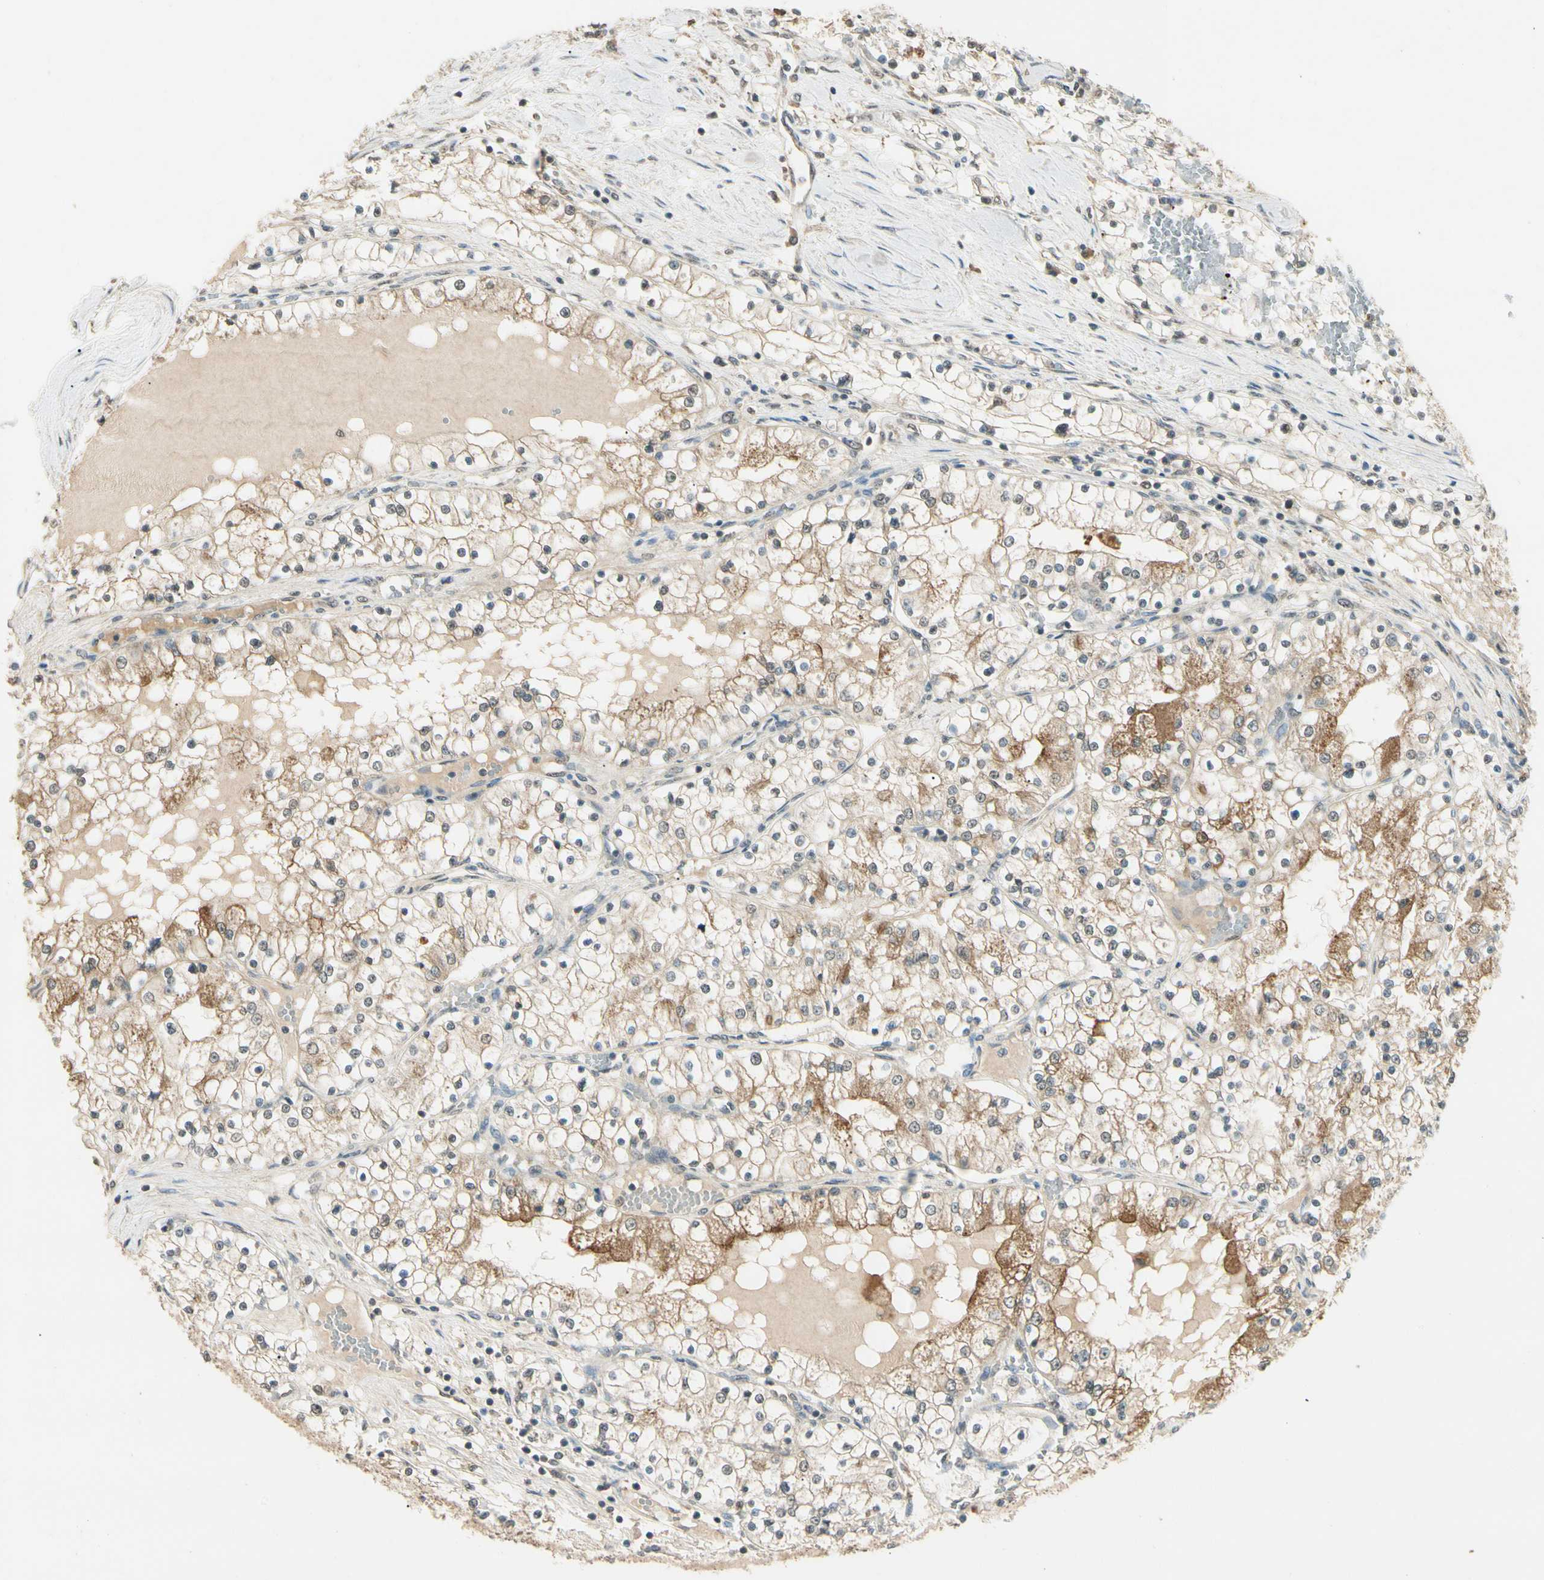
{"staining": {"intensity": "moderate", "quantity": ">75%", "location": "cytoplasmic/membranous"}, "tissue": "renal cancer", "cell_type": "Tumor cells", "image_type": "cancer", "snomed": [{"axis": "morphology", "description": "Adenocarcinoma, NOS"}, {"axis": "topography", "description": "Kidney"}], "caption": "A brown stain shows moderate cytoplasmic/membranous positivity of a protein in adenocarcinoma (renal) tumor cells. (DAB IHC with brightfield microscopy, high magnification).", "gene": "SGCA", "patient": {"sex": "male", "age": 68}}